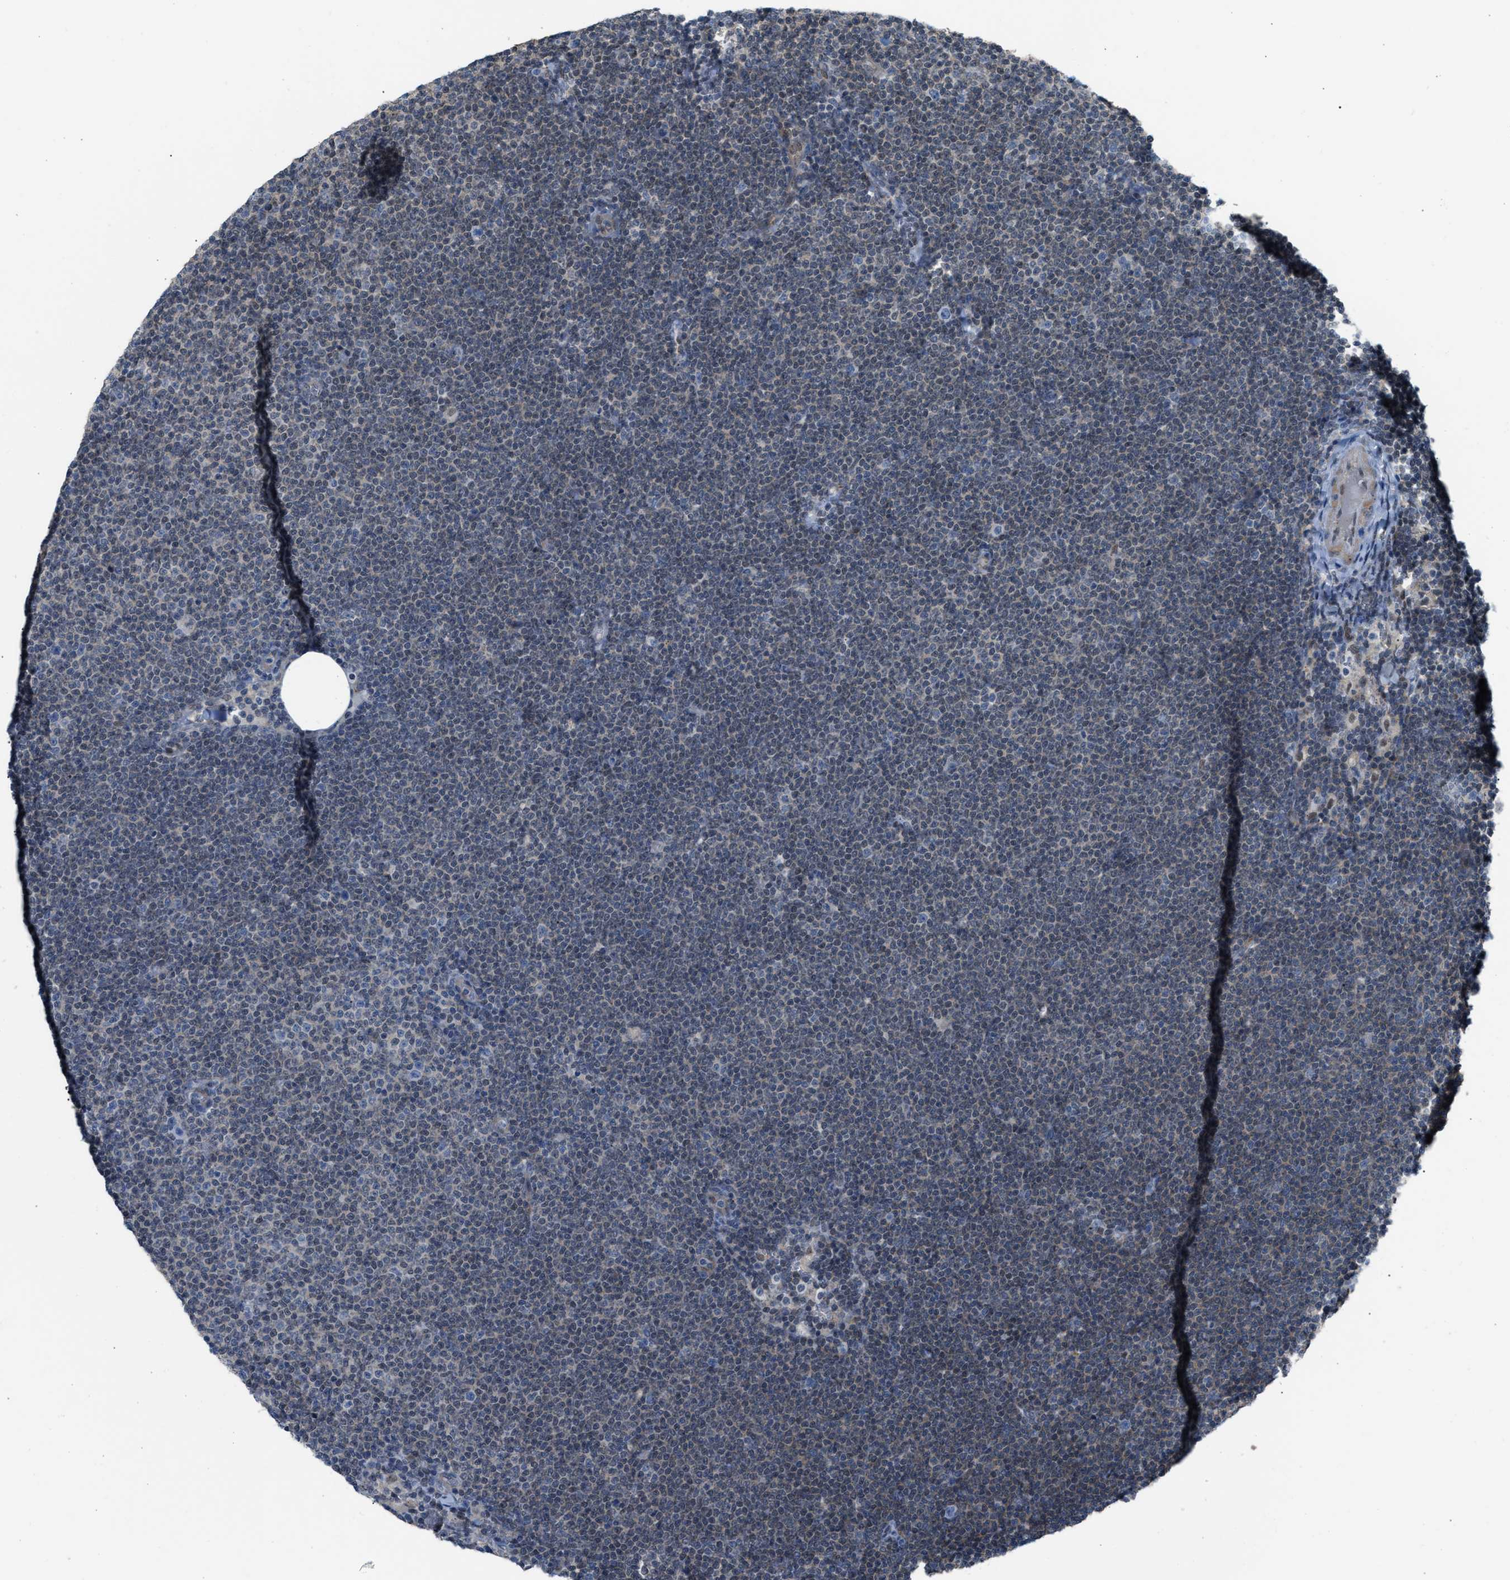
{"staining": {"intensity": "weak", "quantity": "<25%", "location": "nuclear"}, "tissue": "lymphoma", "cell_type": "Tumor cells", "image_type": "cancer", "snomed": [{"axis": "morphology", "description": "Malignant lymphoma, non-Hodgkin's type, Low grade"}, {"axis": "topography", "description": "Lymph node"}], "caption": "High magnification brightfield microscopy of lymphoma stained with DAB (3,3'-diaminobenzidine) (brown) and counterstained with hematoxylin (blue): tumor cells show no significant positivity.", "gene": "CRTC1", "patient": {"sex": "female", "age": 53}}